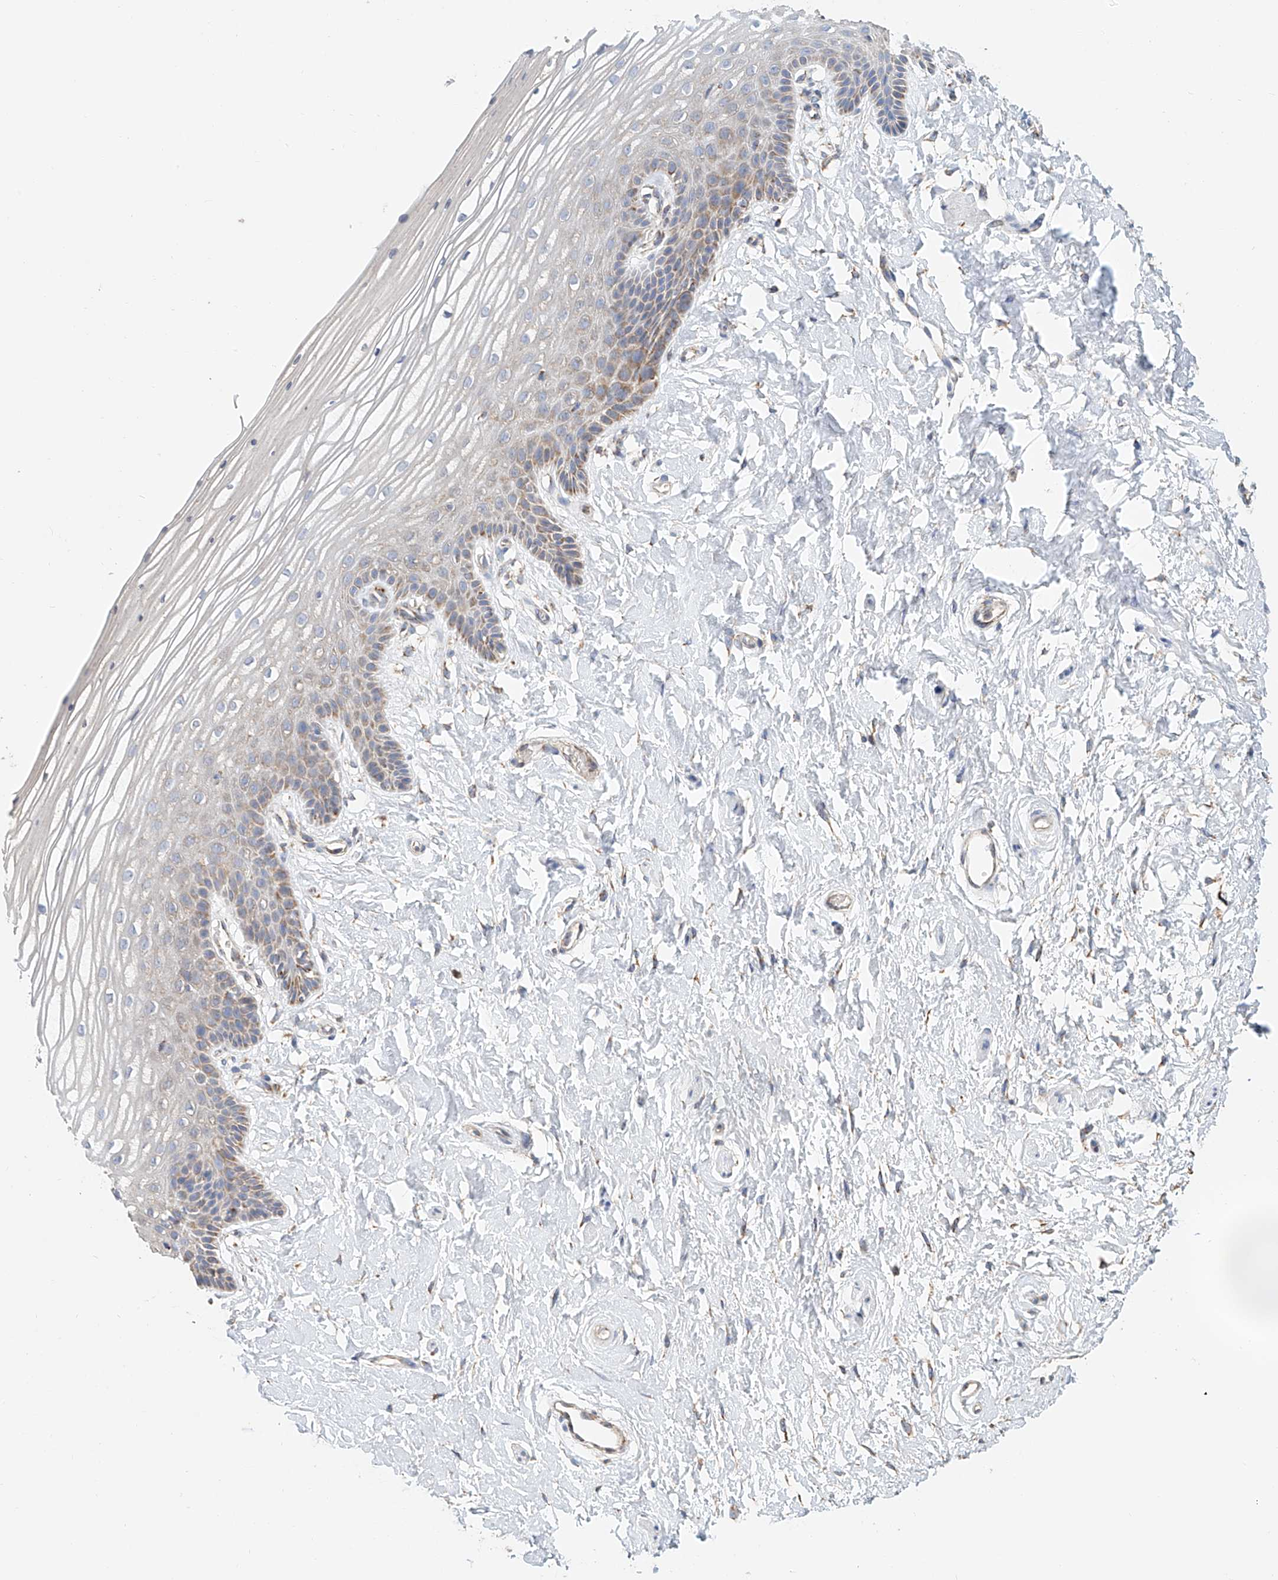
{"staining": {"intensity": "moderate", "quantity": "25%-75%", "location": "cytoplasmic/membranous"}, "tissue": "vagina", "cell_type": "Squamous epithelial cells", "image_type": "normal", "snomed": [{"axis": "morphology", "description": "Normal tissue, NOS"}, {"axis": "topography", "description": "Vagina"}, {"axis": "topography", "description": "Cervix"}], "caption": "IHC micrograph of benign human vagina stained for a protein (brown), which shows medium levels of moderate cytoplasmic/membranous expression in approximately 25%-75% of squamous epithelial cells.", "gene": "MCL1", "patient": {"sex": "female", "age": 40}}